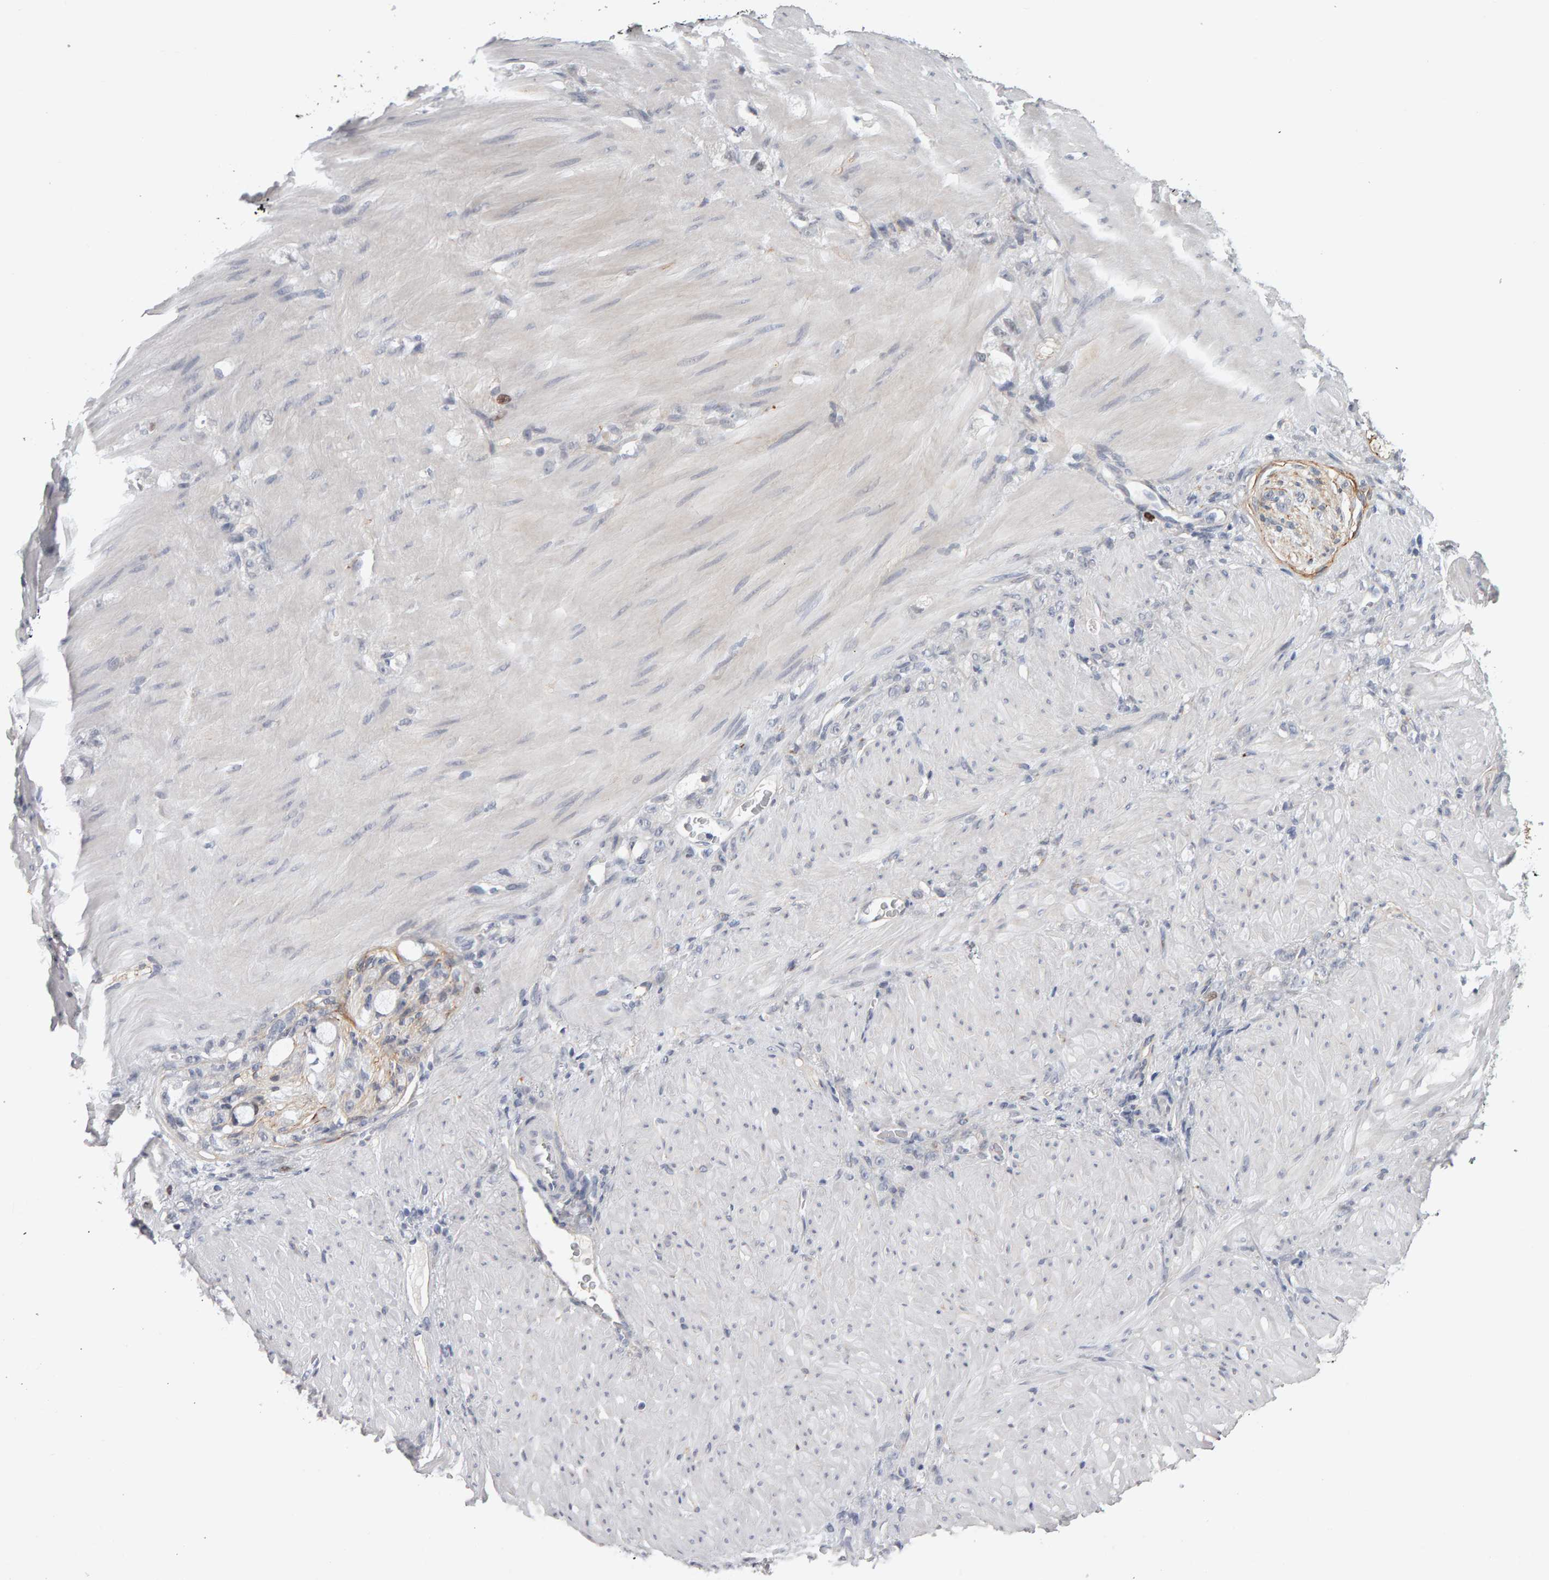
{"staining": {"intensity": "negative", "quantity": "none", "location": "none"}, "tissue": "stomach cancer", "cell_type": "Tumor cells", "image_type": "cancer", "snomed": [{"axis": "morphology", "description": "Normal tissue, NOS"}, {"axis": "morphology", "description": "Adenocarcinoma, NOS"}, {"axis": "topography", "description": "Stomach"}], "caption": "Human stomach cancer stained for a protein using immunohistochemistry (IHC) shows no positivity in tumor cells.", "gene": "CDCA5", "patient": {"sex": "male", "age": 82}}